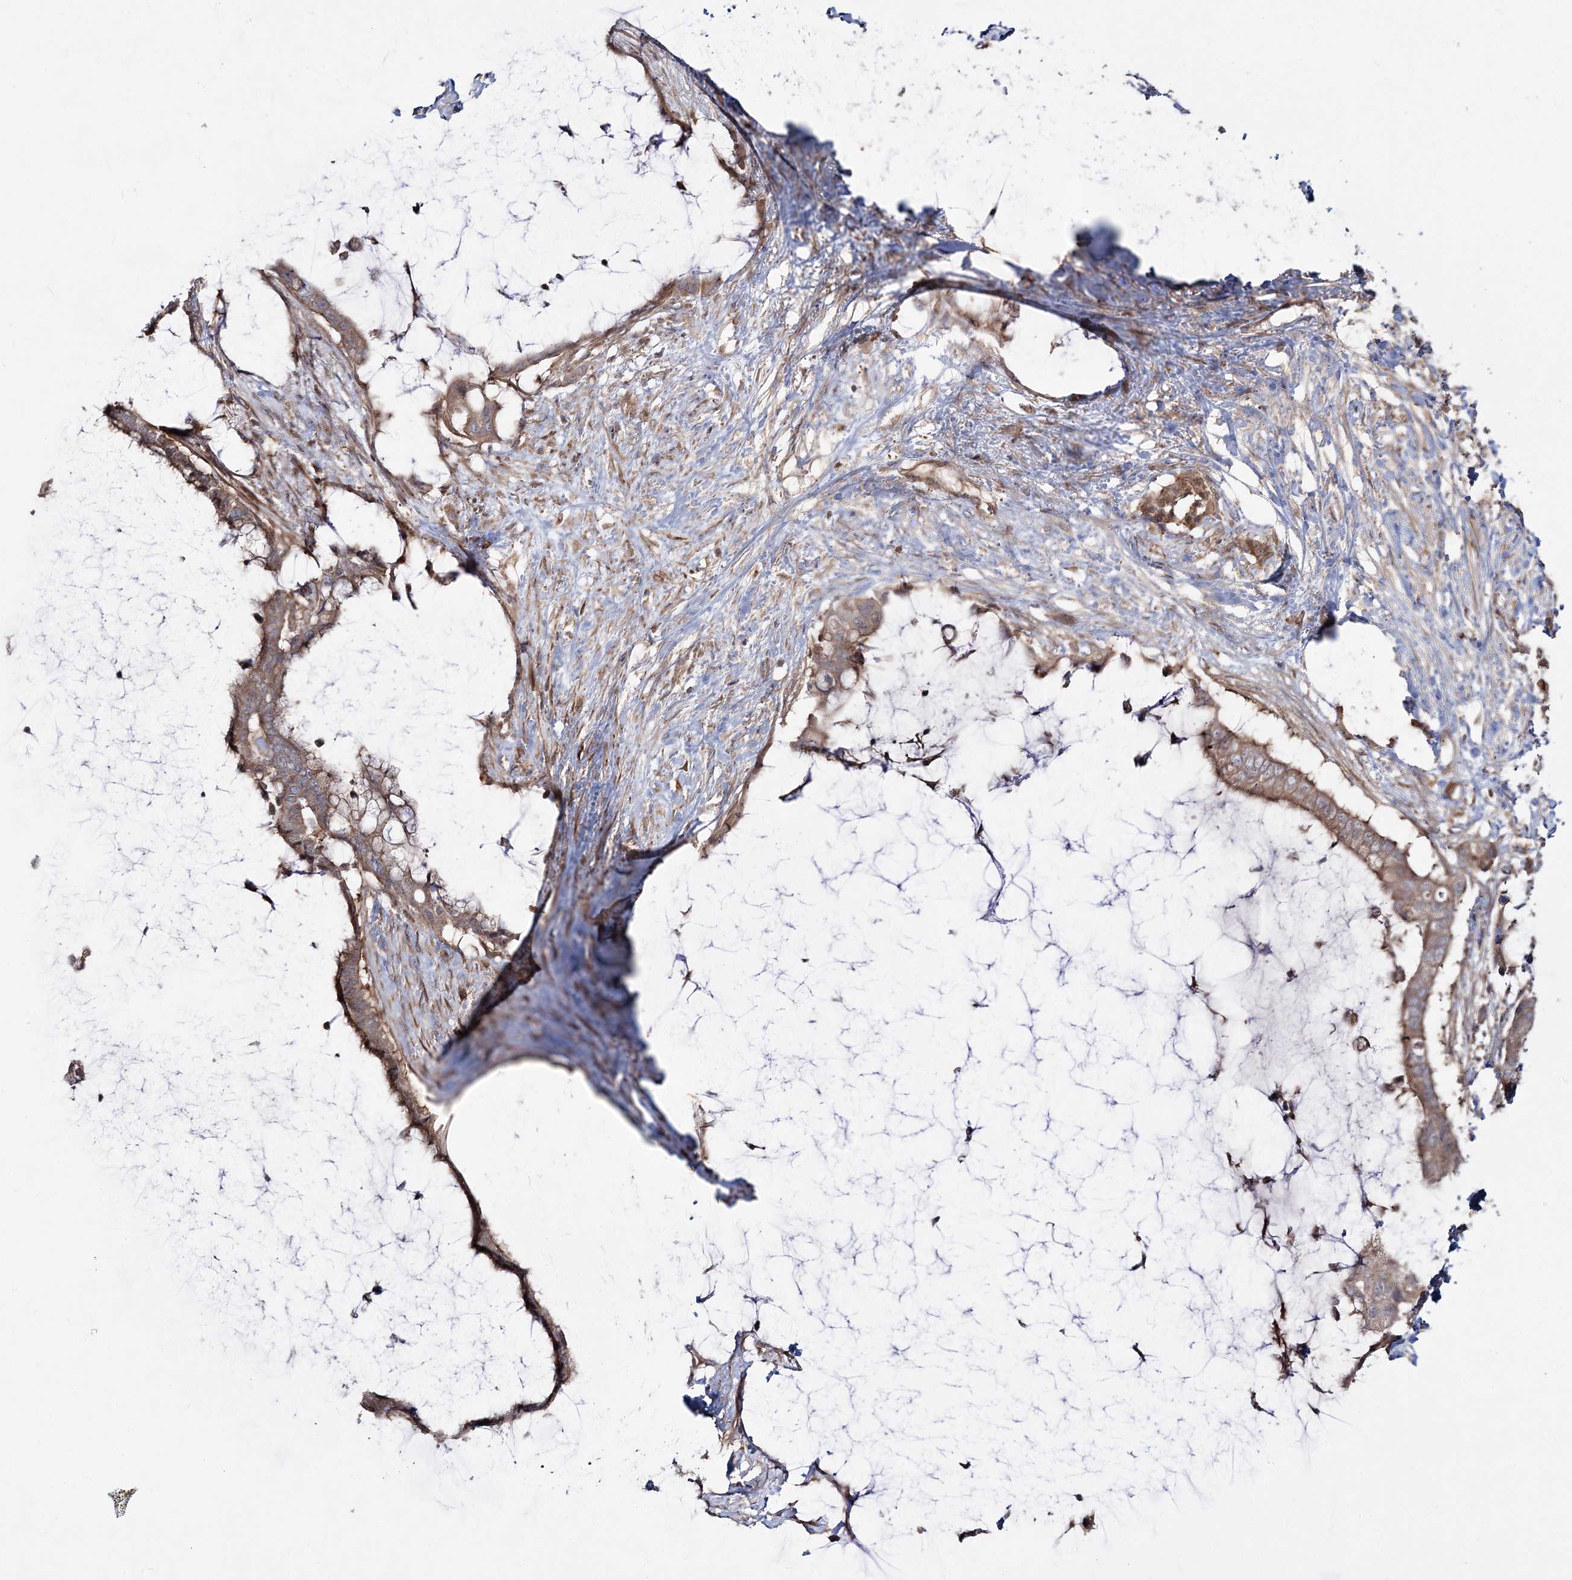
{"staining": {"intensity": "moderate", "quantity": ">75%", "location": "cytoplasmic/membranous"}, "tissue": "pancreatic cancer", "cell_type": "Tumor cells", "image_type": "cancer", "snomed": [{"axis": "morphology", "description": "Adenocarcinoma, NOS"}, {"axis": "topography", "description": "Pancreas"}], "caption": "Protein staining of pancreatic cancer (adenocarcinoma) tissue reveals moderate cytoplasmic/membranous positivity in approximately >75% of tumor cells.", "gene": "MOCS2", "patient": {"sex": "male", "age": 41}}